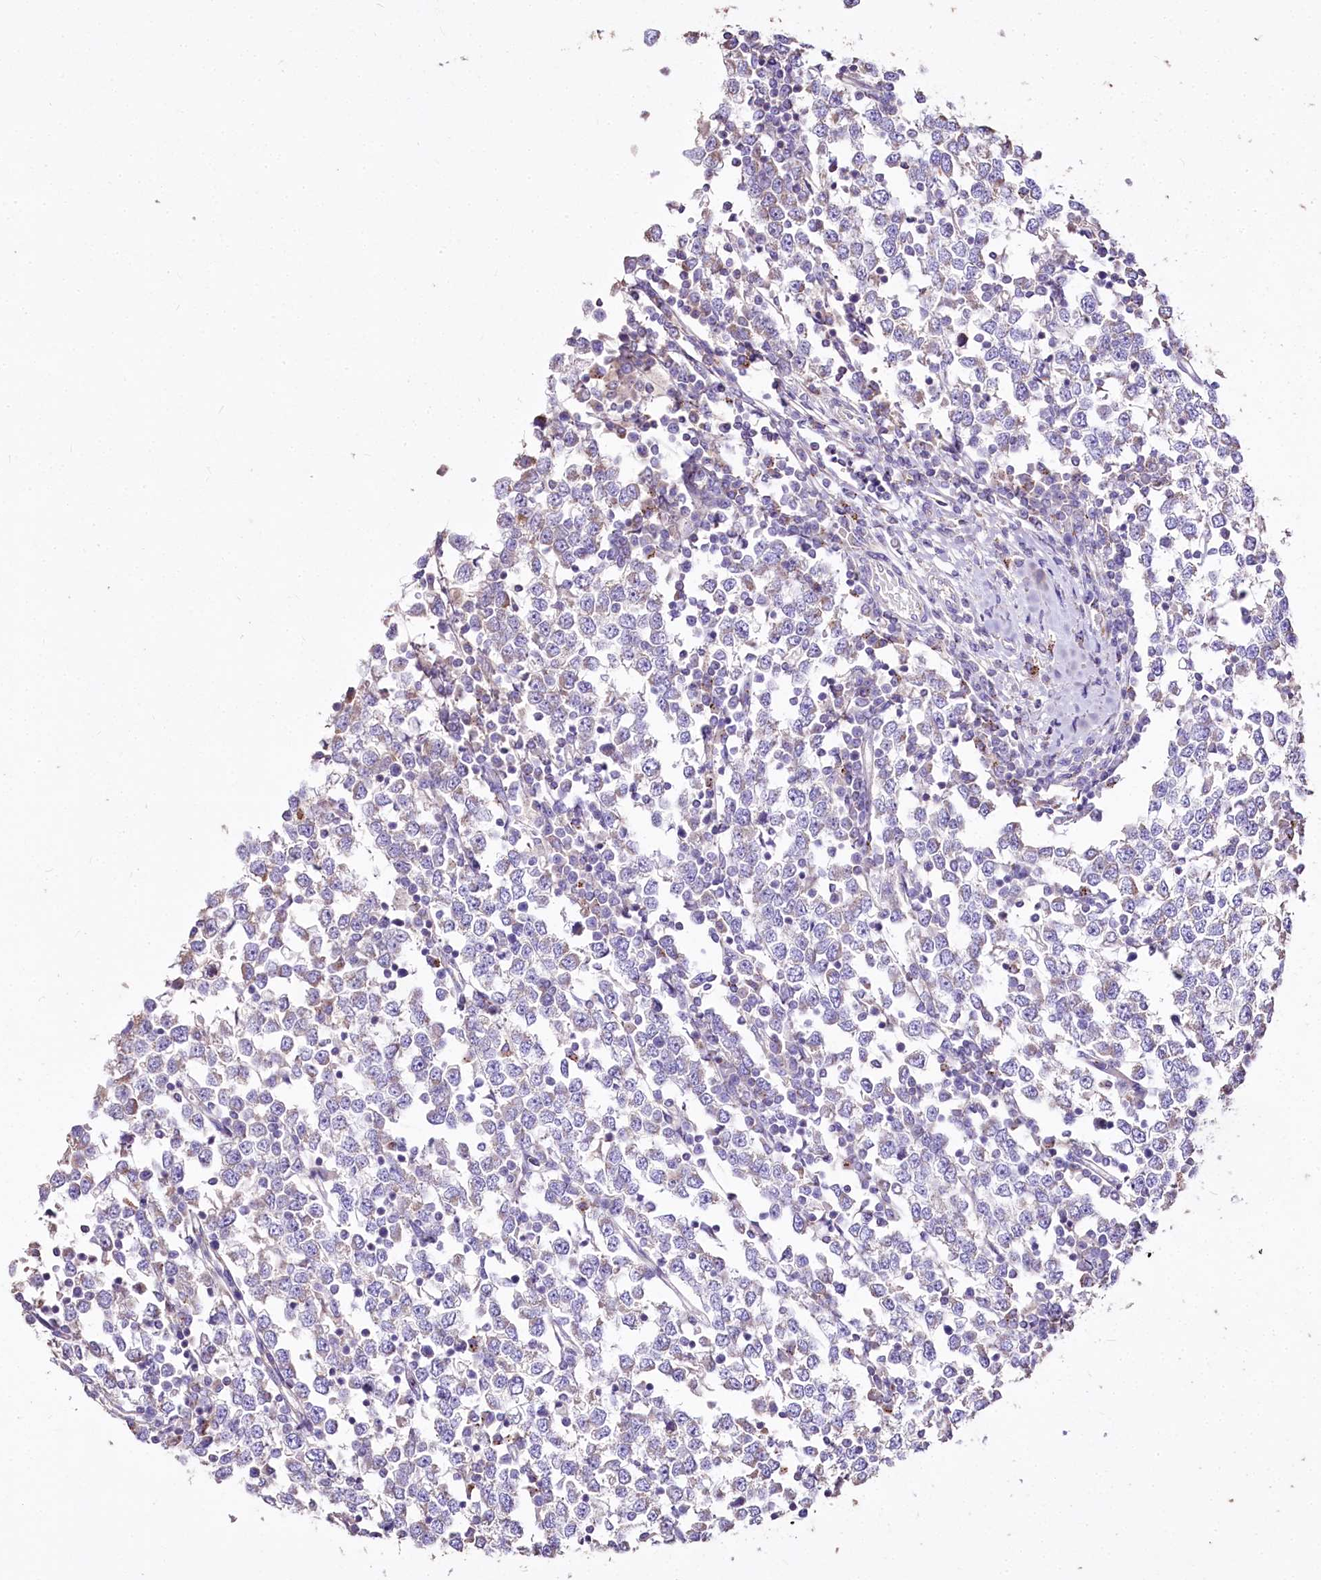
{"staining": {"intensity": "negative", "quantity": "none", "location": "none"}, "tissue": "testis cancer", "cell_type": "Tumor cells", "image_type": "cancer", "snomed": [{"axis": "morphology", "description": "Seminoma, NOS"}, {"axis": "topography", "description": "Testis"}], "caption": "High power microscopy photomicrograph of an immunohistochemistry histopathology image of testis cancer, revealing no significant expression in tumor cells.", "gene": "PTER", "patient": {"sex": "male", "age": 65}}